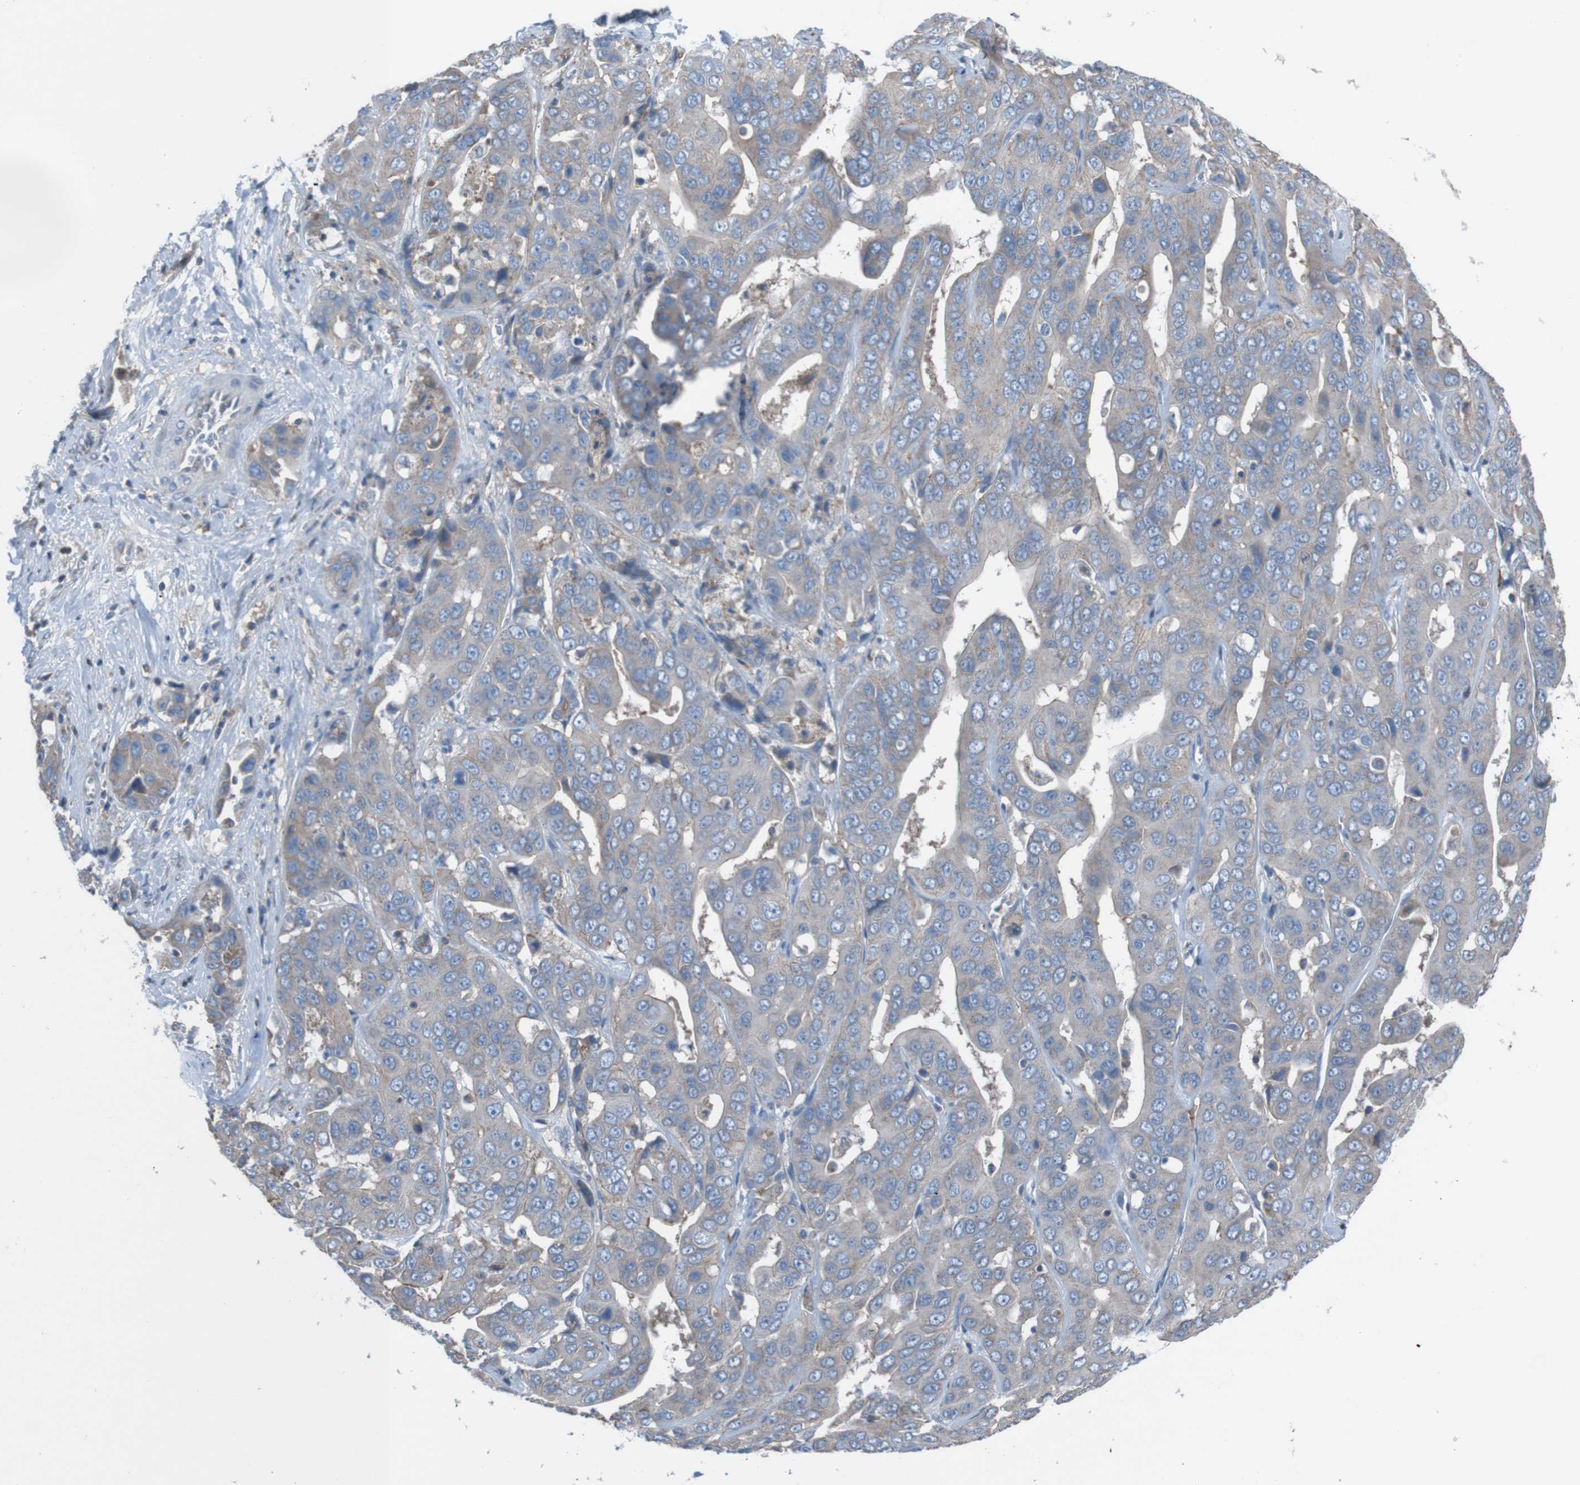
{"staining": {"intensity": "weak", "quantity": ">75%", "location": "cytoplasmic/membranous"}, "tissue": "liver cancer", "cell_type": "Tumor cells", "image_type": "cancer", "snomed": [{"axis": "morphology", "description": "Cholangiocarcinoma"}, {"axis": "topography", "description": "Liver"}], "caption": "This photomicrograph displays immunohistochemistry (IHC) staining of cholangiocarcinoma (liver), with low weak cytoplasmic/membranous staining in approximately >75% of tumor cells.", "gene": "MINAR1", "patient": {"sex": "female", "age": 52}}